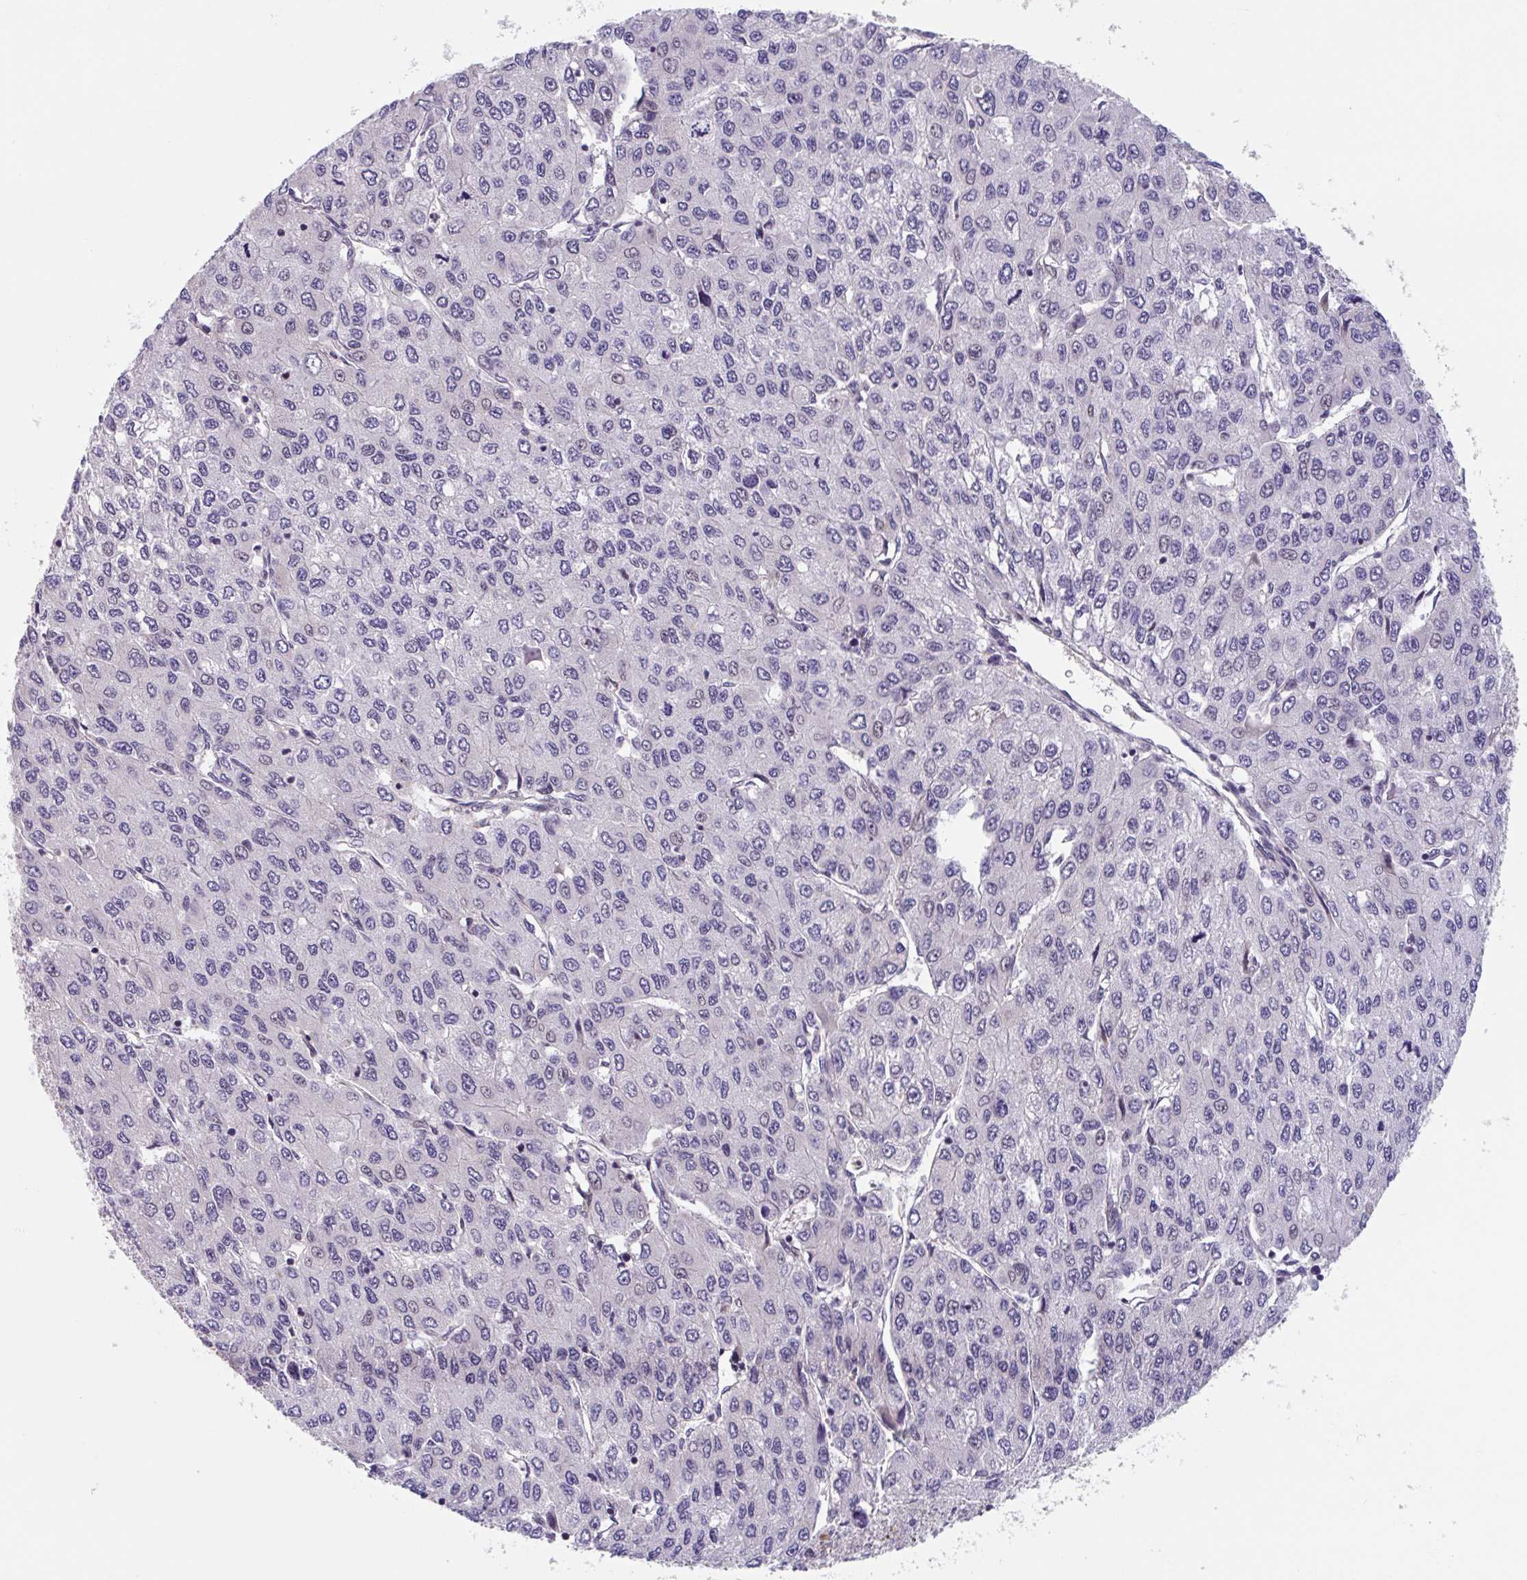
{"staining": {"intensity": "negative", "quantity": "none", "location": "none"}, "tissue": "liver cancer", "cell_type": "Tumor cells", "image_type": "cancer", "snomed": [{"axis": "morphology", "description": "Carcinoma, Hepatocellular, NOS"}, {"axis": "topography", "description": "Liver"}], "caption": "Immunohistochemical staining of human liver cancer (hepatocellular carcinoma) demonstrates no significant staining in tumor cells.", "gene": "RIOK1", "patient": {"sex": "female", "age": 66}}